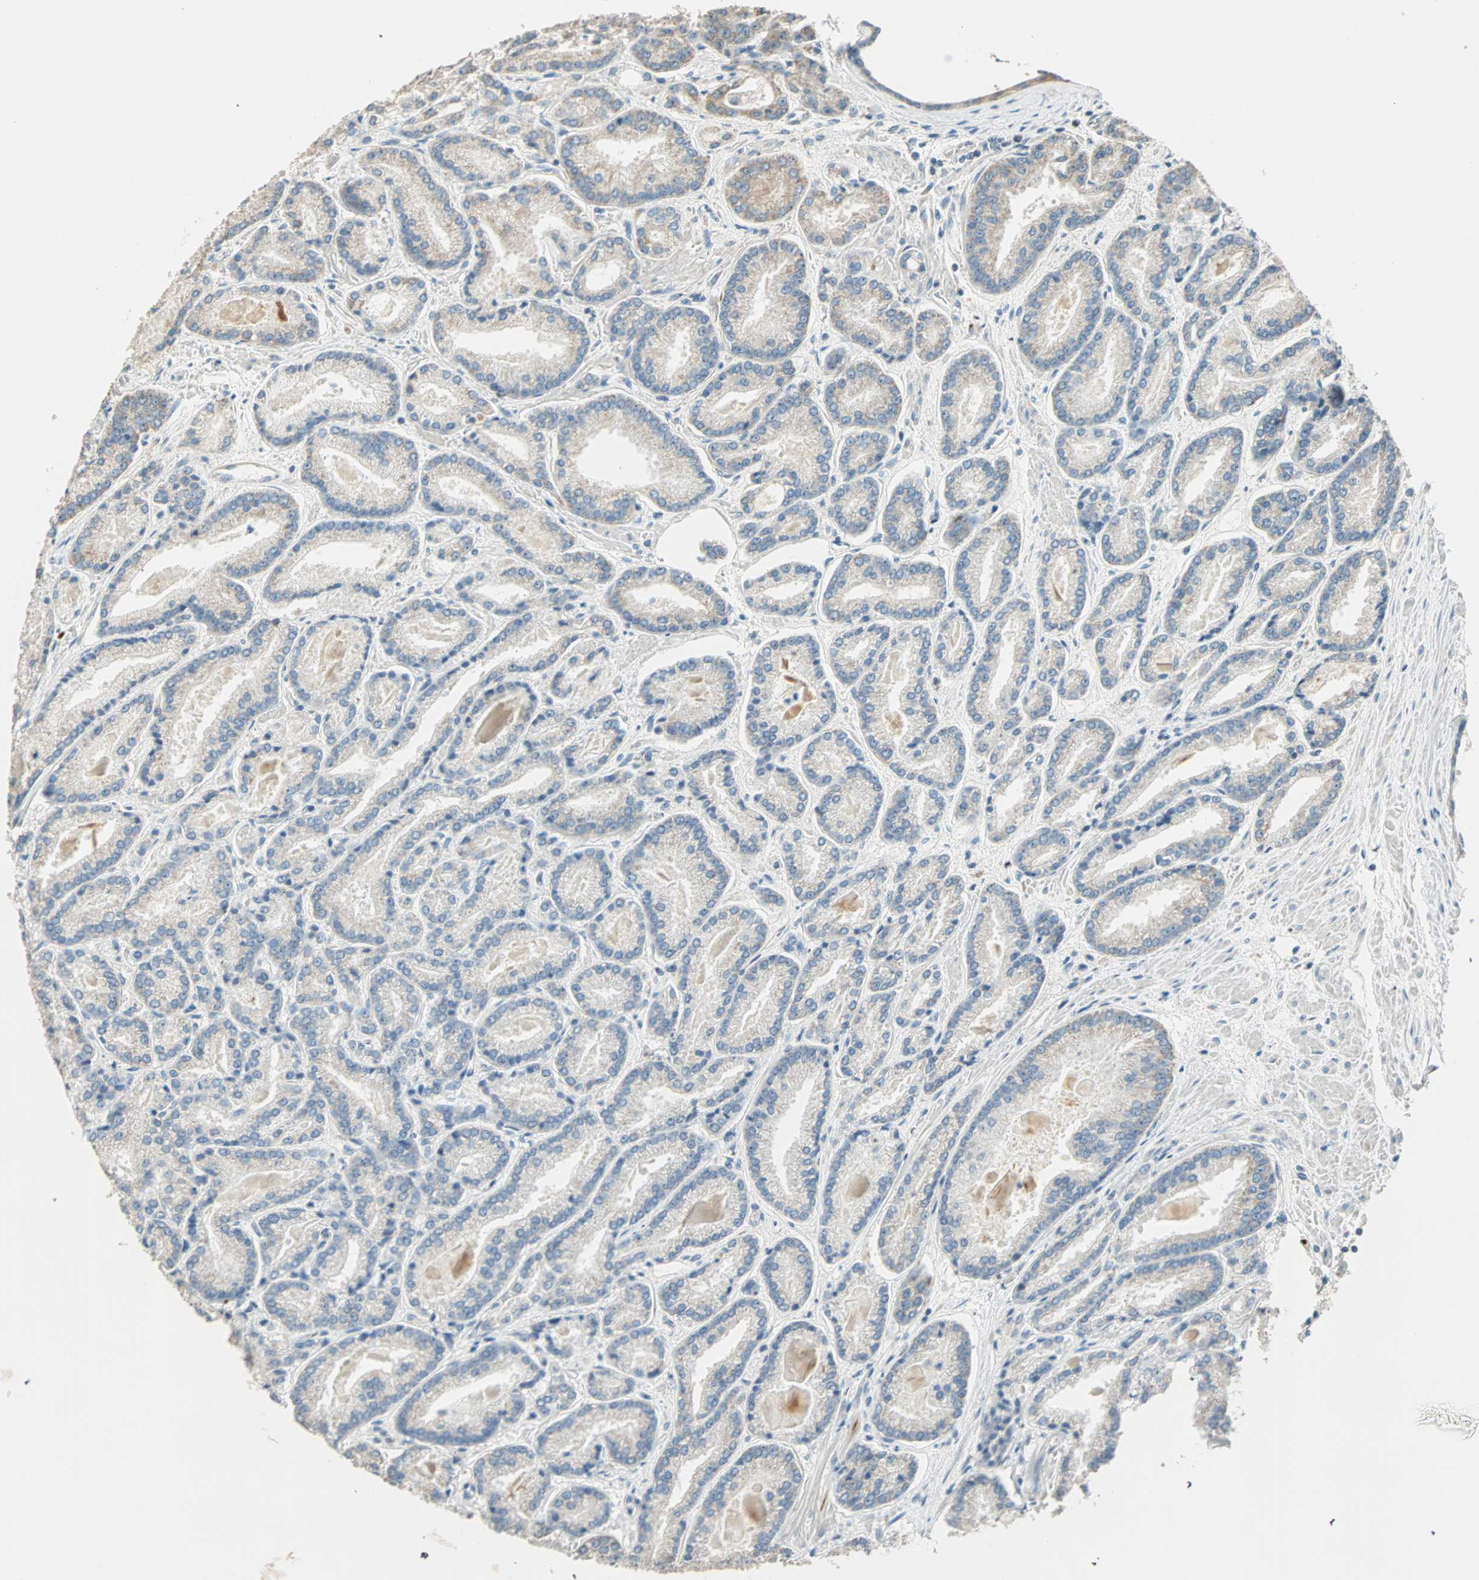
{"staining": {"intensity": "weak", "quantity": "25%-75%", "location": "cytoplasmic/membranous"}, "tissue": "prostate cancer", "cell_type": "Tumor cells", "image_type": "cancer", "snomed": [{"axis": "morphology", "description": "Adenocarcinoma, Low grade"}, {"axis": "topography", "description": "Prostate"}], "caption": "Immunohistochemistry (IHC) histopathology image of neoplastic tissue: prostate low-grade adenocarcinoma stained using immunohistochemistry (IHC) shows low levels of weak protein expression localized specifically in the cytoplasmic/membranous of tumor cells, appearing as a cytoplasmic/membranous brown color.", "gene": "RAD18", "patient": {"sex": "male", "age": 59}}